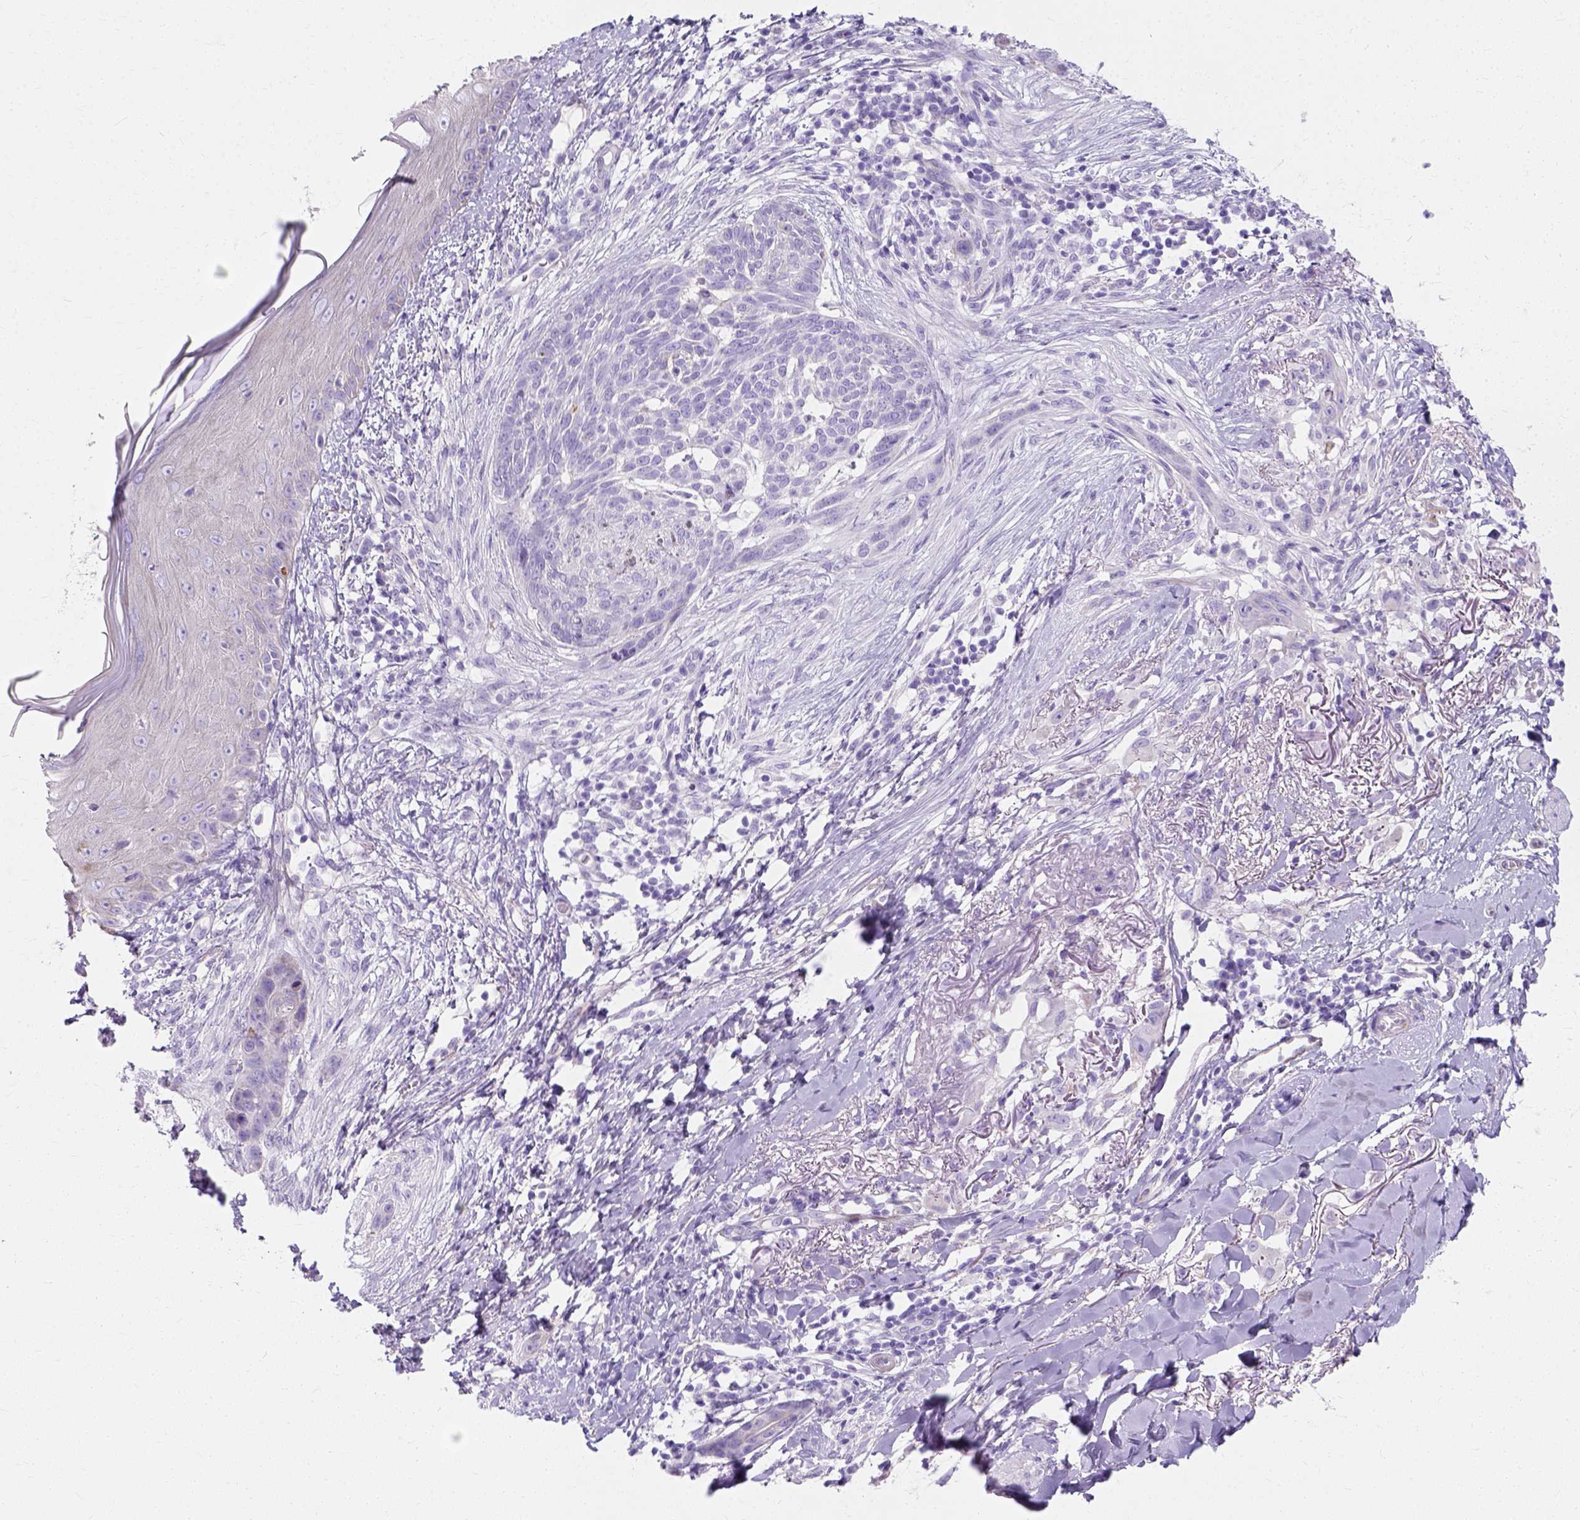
{"staining": {"intensity": "negative", "quantity": "none", "location": "none"}, "tissue": "skin cancer", "cell_type": "Tumor cells", "image_type": "cancer", "snomed": [{"axis": "morphology", "description": "Normal tissue, NOS"}, {"axis": "morphology", "description": "Basal cell carcinoma"}, {"axis": "topography", "description": "Skin"}], "caption": "Tumor cells show no significant staining in basal cell carcinoma (skin). The staining was performed using DAB (3,3'-diaminobenzidine) to visualize the protein expression in brown, while the nuclei were stained in blue with hematoxylin (Magnification: 20x).", "gene": "MYH15", "patient": {"sex": "male", "age": 84}}